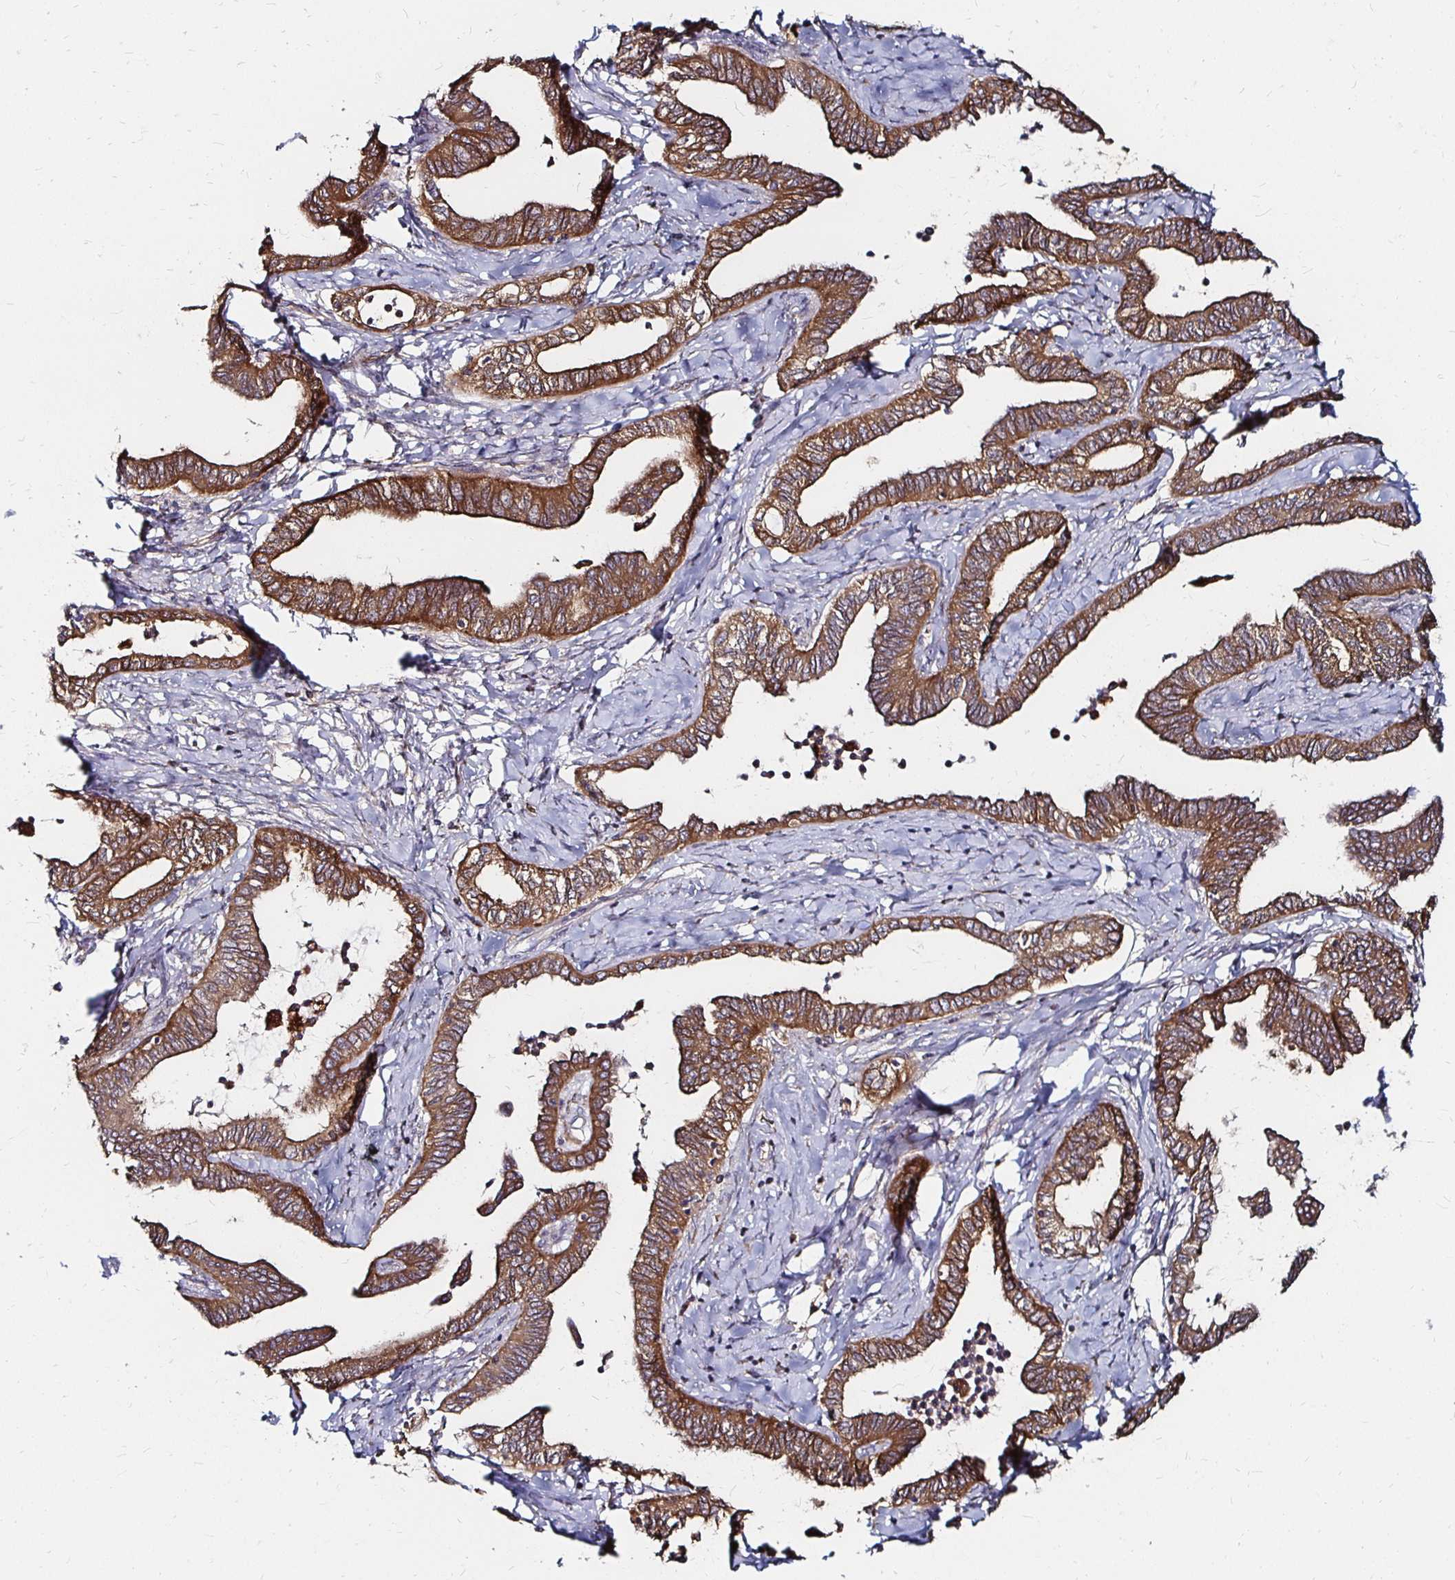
{"staining": {"intensity": "moderate", "quantity": ">75%", "location": "cytoplasmic/membranous"}, "tissue": "ovarian cancer", "cell_type": "Tumor cells", "image_type": "cancer", "snomed": [{"axis": "morphology", "description": "Carcinoma, endometroid"}, {"axis": "topography", "description": "Ovary"}], "caption": "Endometroid carcinoma (ovarian) stained with DAB (3,3'-diaminobenzidine) IHC reveals medium levels of moderate cytoplasmic/membranous staining in approximately >75% of tumor cells.", "gene": "NCSTN", "patient": {"sex": "female", "age": 70}}